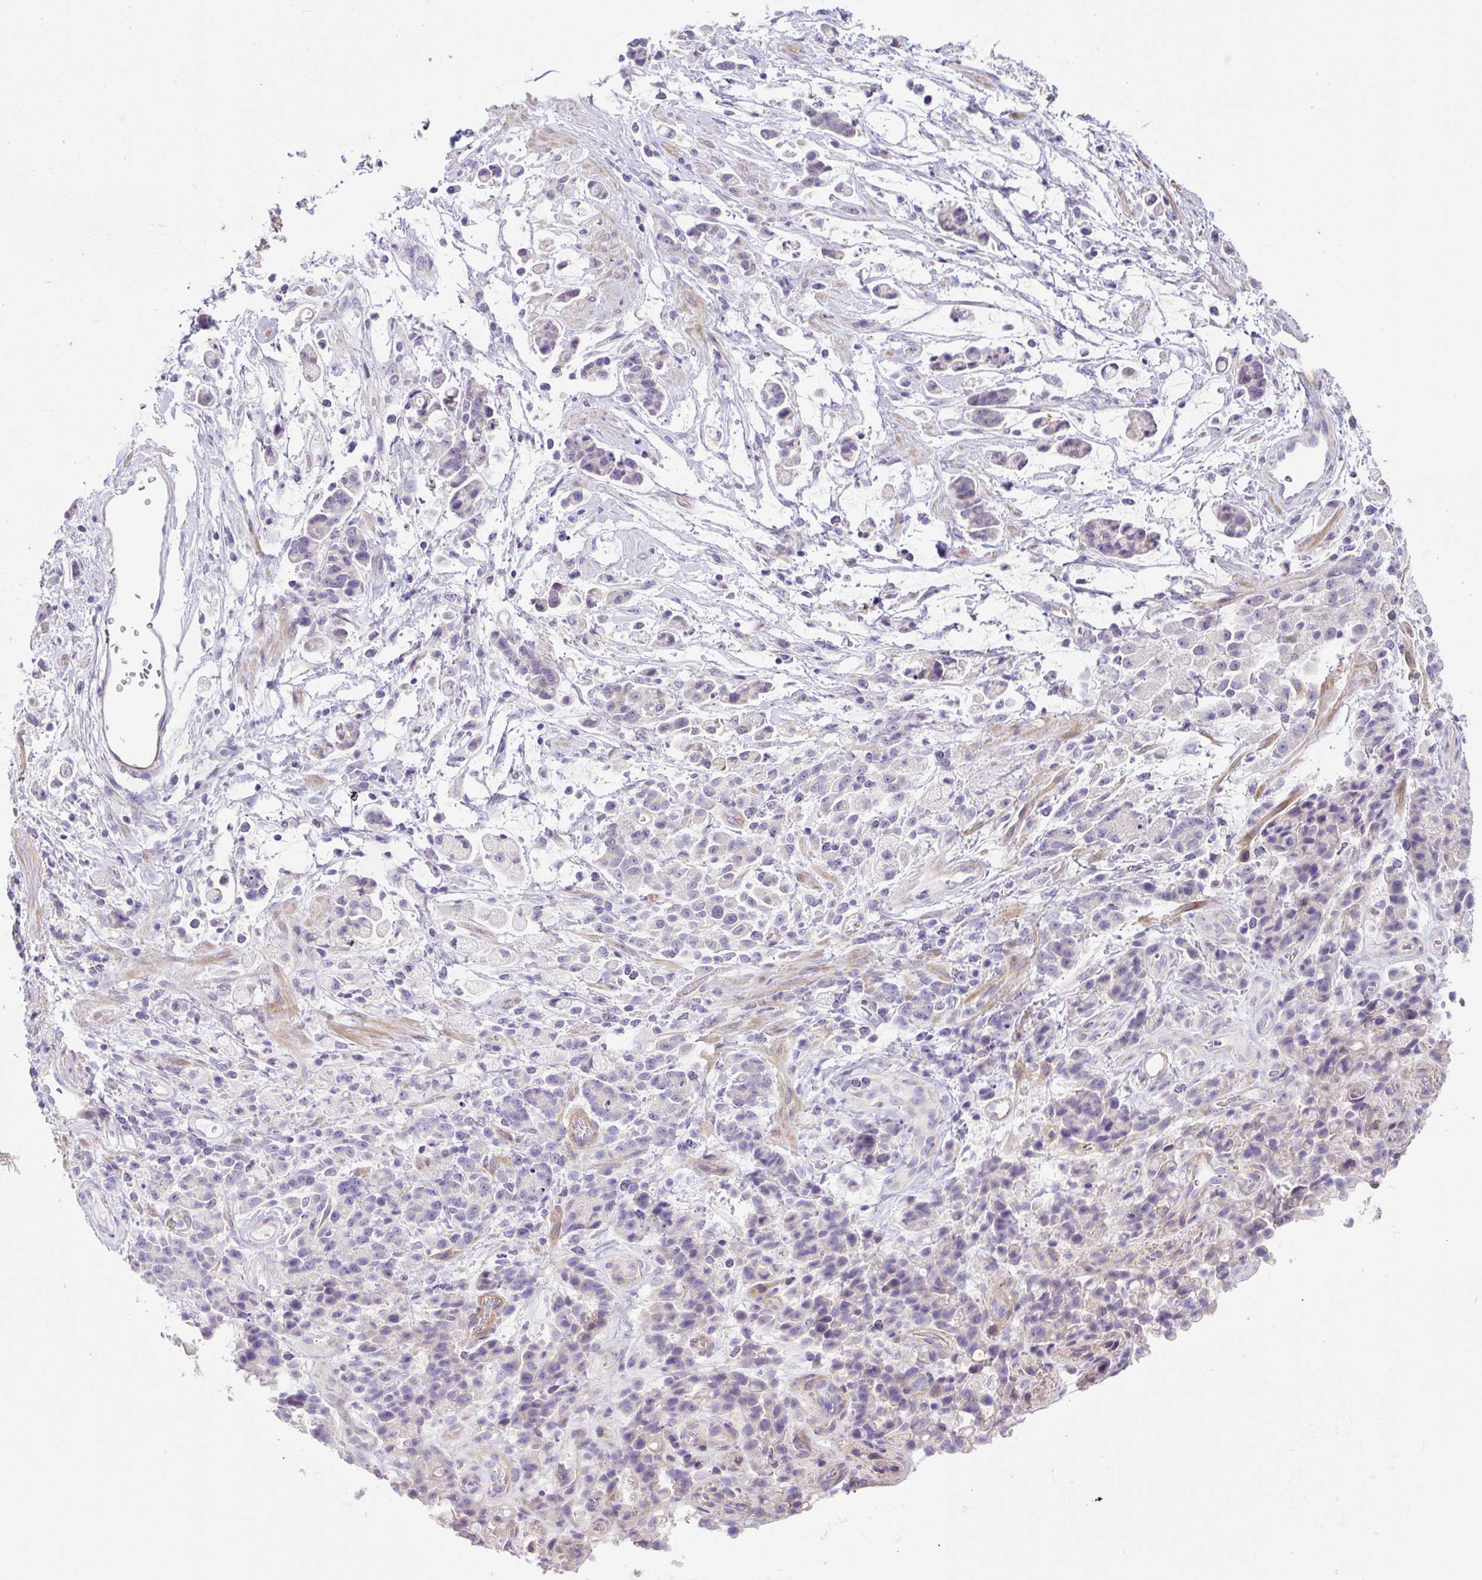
{"staining": {"intensity": "negative", "quantity": "none", "location": "none"}, "tissue": "stomach cancer", "cell_type": "Tumor cells", "image_type": "cancer", "snomed": [{"axis": "morphology", "description": "Adenocarcinoma, NOS"}, {"axis": "topography", "description": "Stomach"}], "caption": "An IHC histopathology image of adenocarcinoma (stomach) is shown. There is no staining in tumor cells of adenocarcinoma (stomach). The staining is performed using DAB (3,3'-diaminobenzidine) brown chromogen with nuclei counter-stained in using hematoxylin.", "gene": "NPTN", "patient": {"sex": "female", "age": 60}}